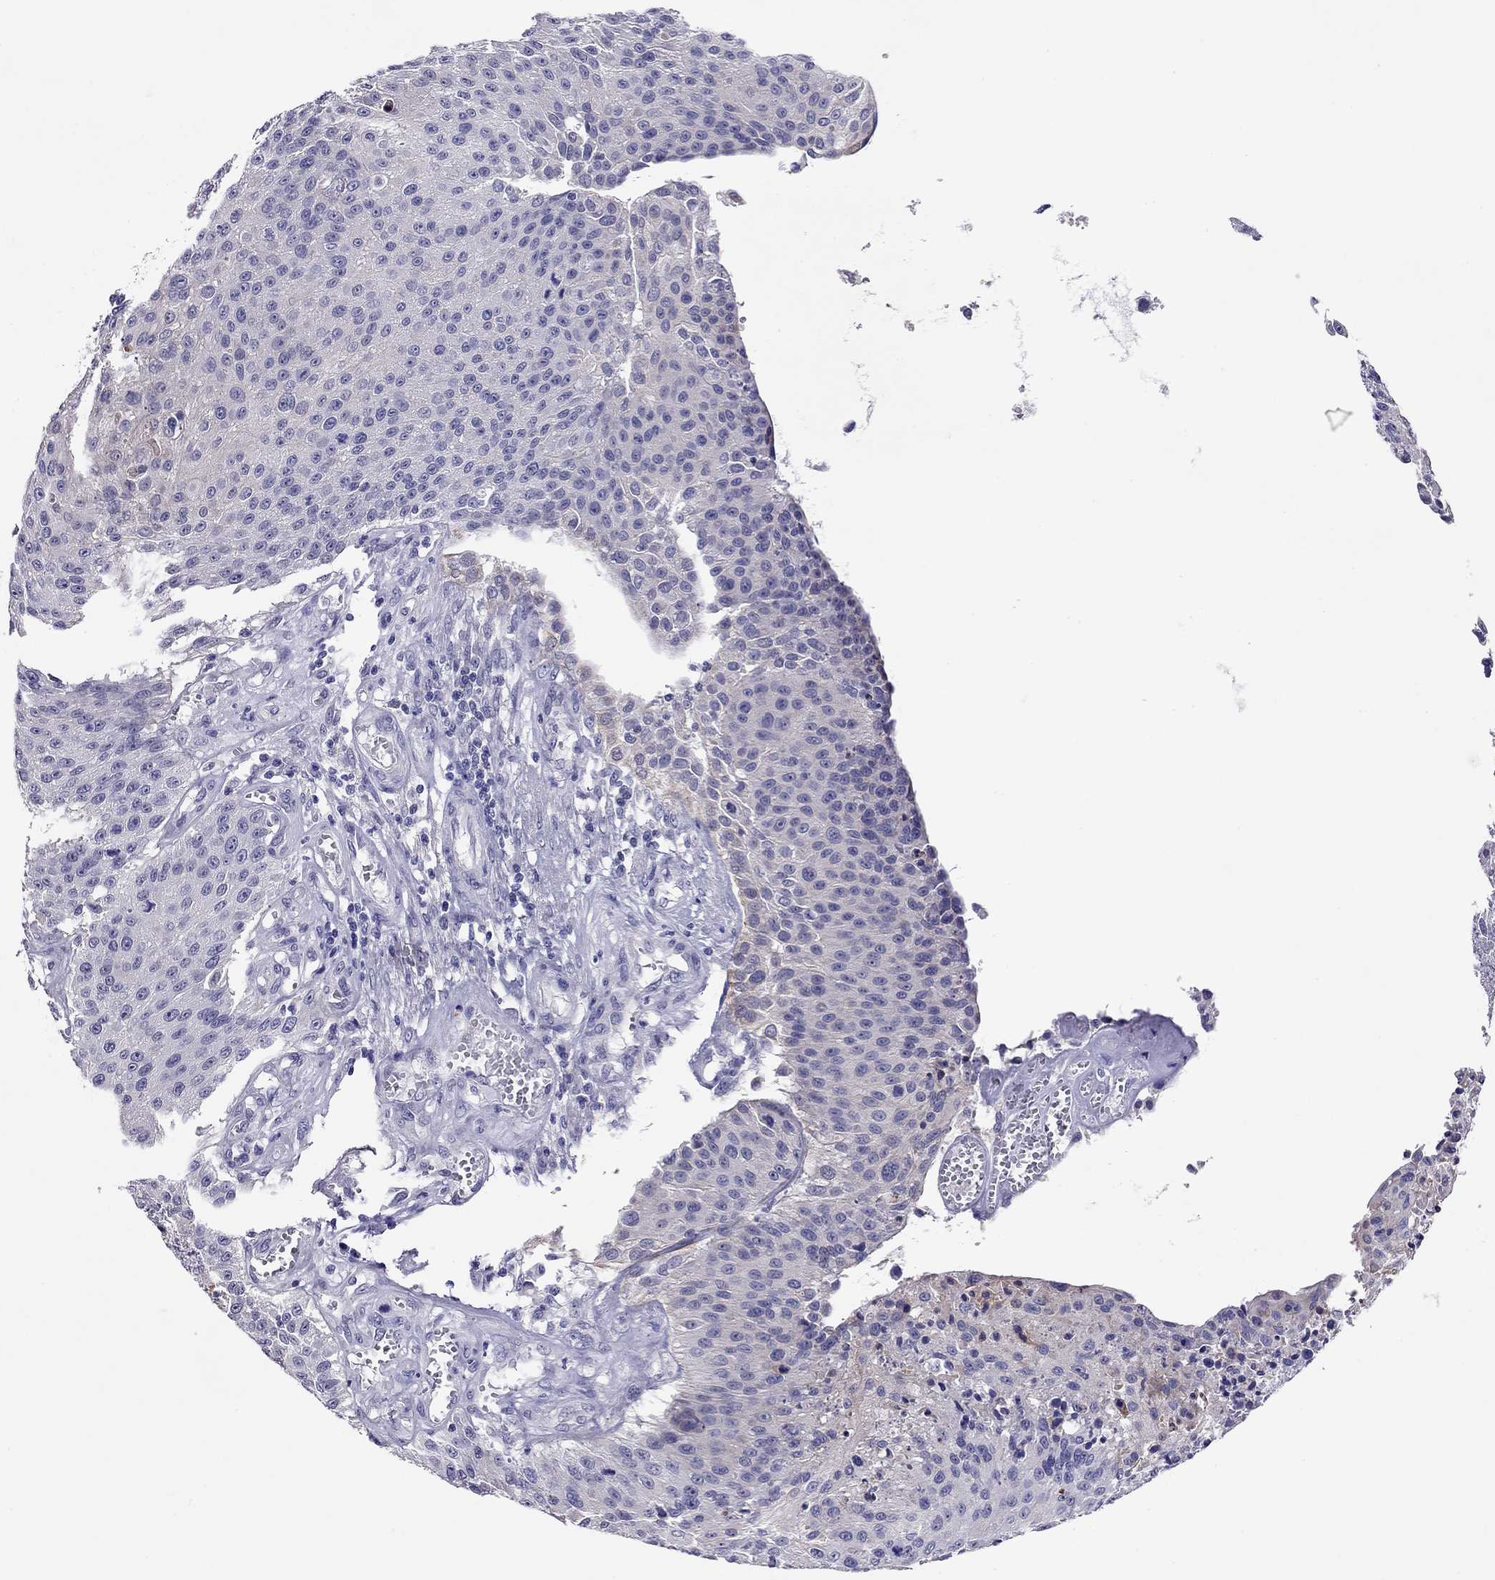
{"staining": {"intensity": "negative", "quantity": "none", "location": "none"}, "tissue": "urothelial cancer", "cell_type": "Tumor cells", "image_type": "cancer", "snomed": [{"axis": "morphology", "description": "Urothelial carcinoma, NOS"}, {"axis": "topography", "description": "Urinary bladder"}], "caption": "Immunohistochemistry of human transitional cell carcinoma exhibits no staining in tumor cells.", "gene": "CAPNS2", "patient": {"sex": "male", "age": 55}}